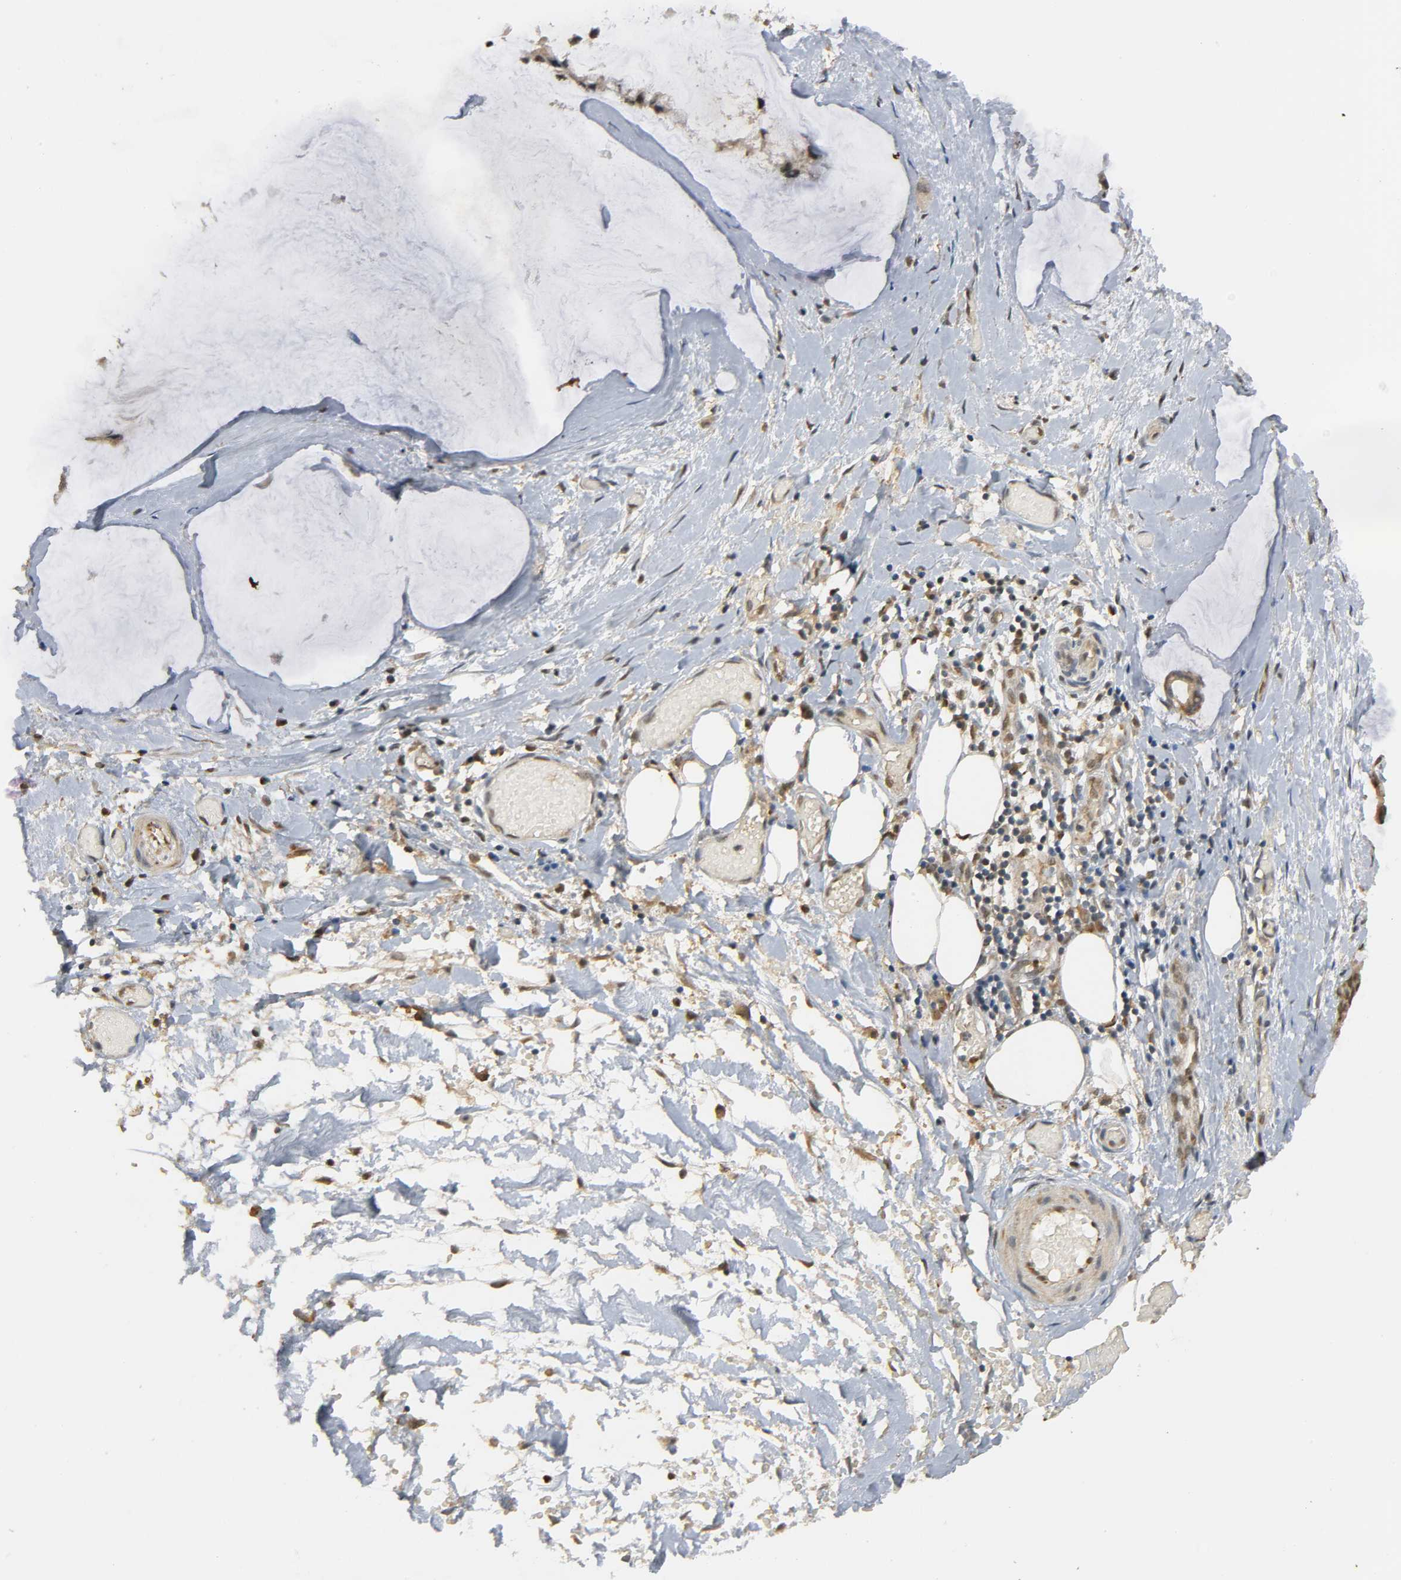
{"staining": {"intensity": "weak", "quantity": ">75%", "location": "cytoplasmic/membranous"}, "tissue": "ovarian cancer", "cell_type": "Tumor cells", "image_type": "cancer", "snomed": [{"axis": "morphology", "description": "Cystadenocarcinoma, mucinous, NOS"}, {"axis": "topography", "description": "Ovary"}], "caption": "A low amount of weak cytoplasmic/membranous expression is appreciated in approximately >75% of tumor cells in ovarian cancer tissue.", "gene": "ZFPM2", "patient": {"sex": "female", "age": 39}}